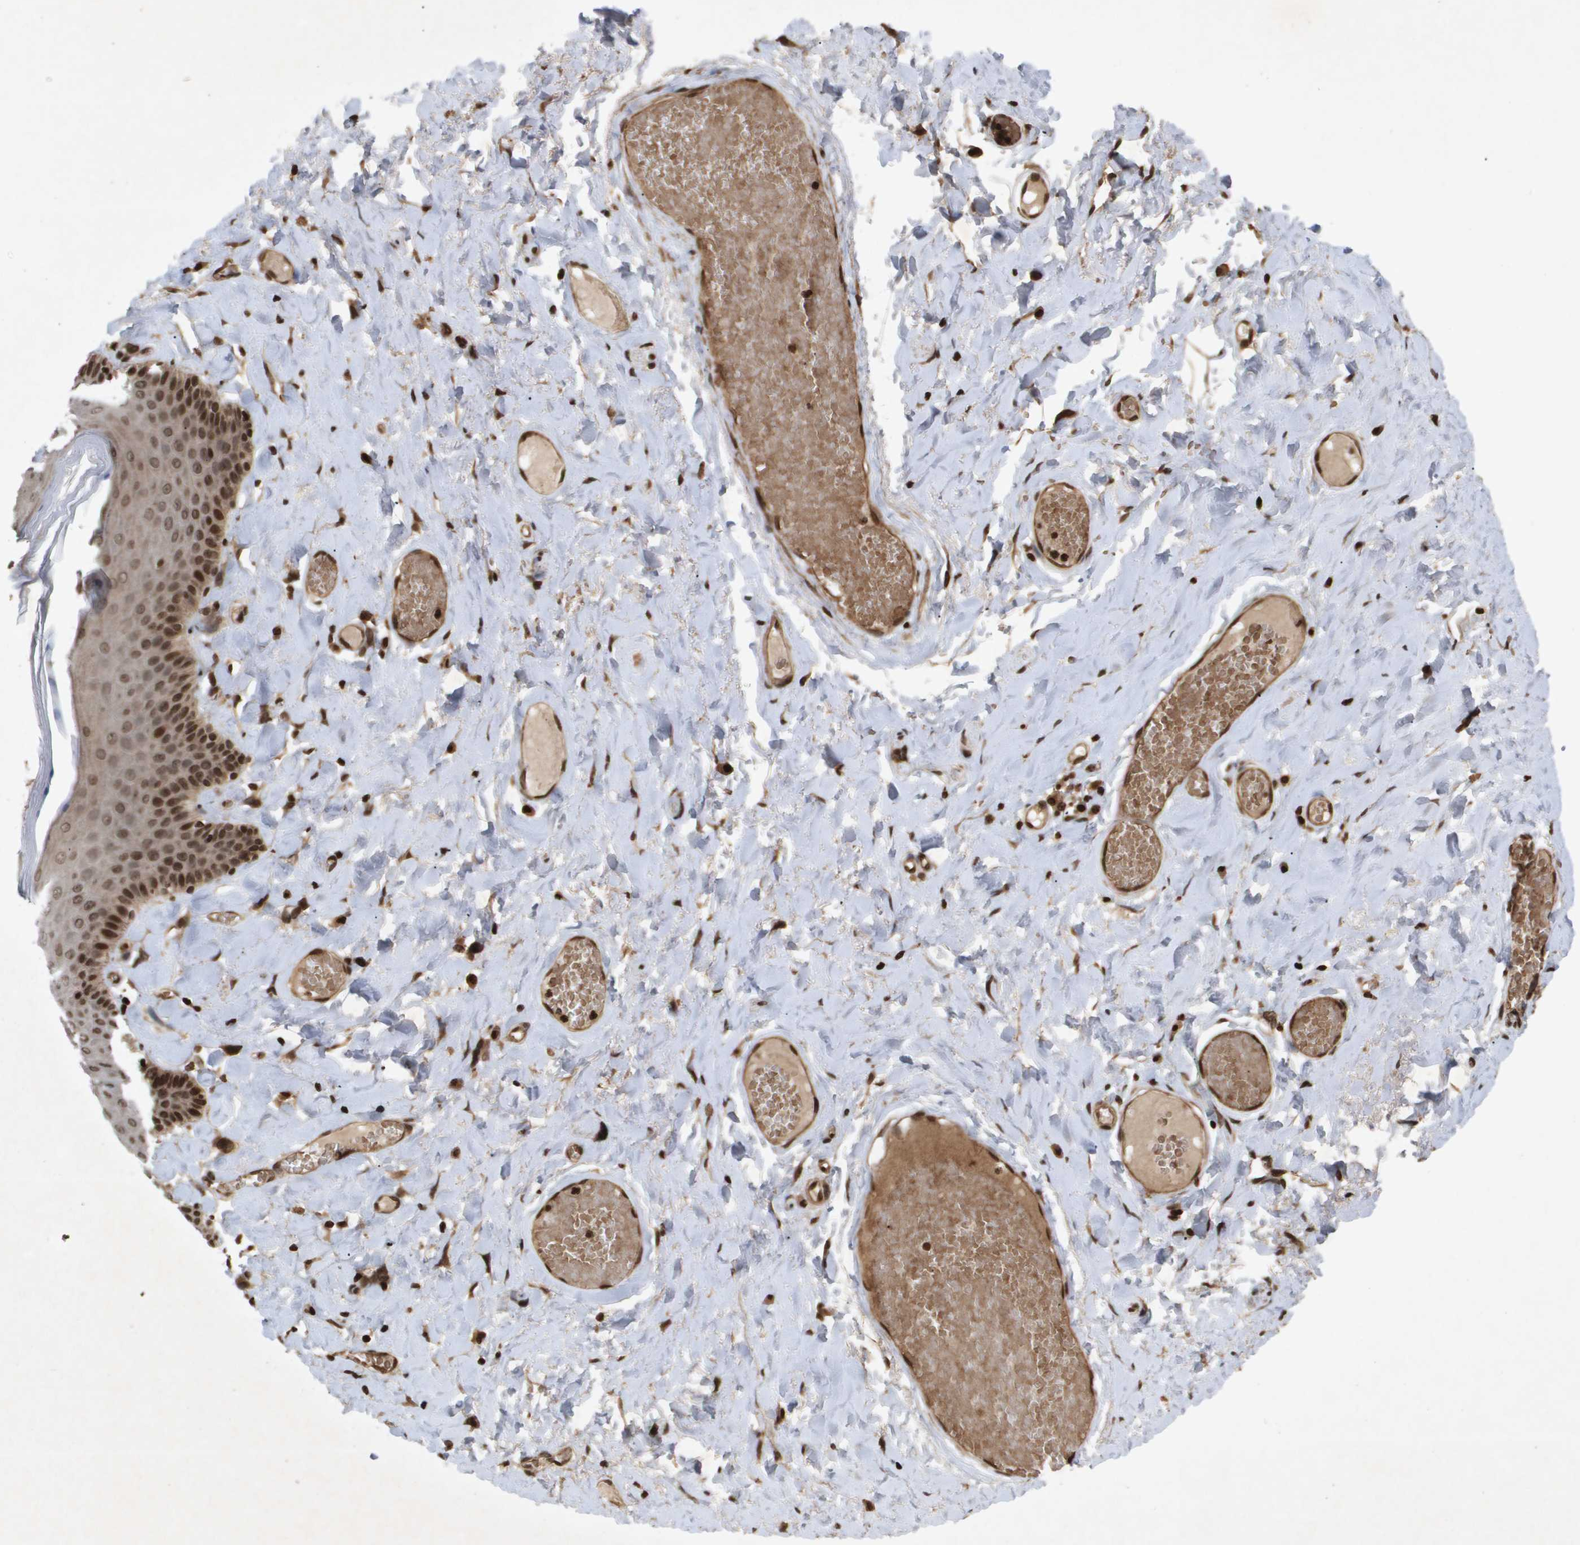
{"staining": {"intensity": "moderate", "quantity": ">75%", "location": "cytoplasmic/membranous,nuclear"}, "tissue": "skin", "cell_type": "Epidermal cells", "image_type": "normal", "snomed": [{"axis": "morphology", "description": "Normal tissue, NOS"}, {"axis": "topography", "description": "Anal"}], "caption": "Protein expression by immunohistochemistry shows moderate cytoplasmic/membranous,nuclear positivity in about >75% of epidermal cells in benign skin. The staining was performed using DAB to visualize the protein expression in brown, while the nuclei were stained in blue with hematoxylin (Magnification: 20x).", "gene": "HSPA6", "patient": {"sex": "male", "age": 69}}